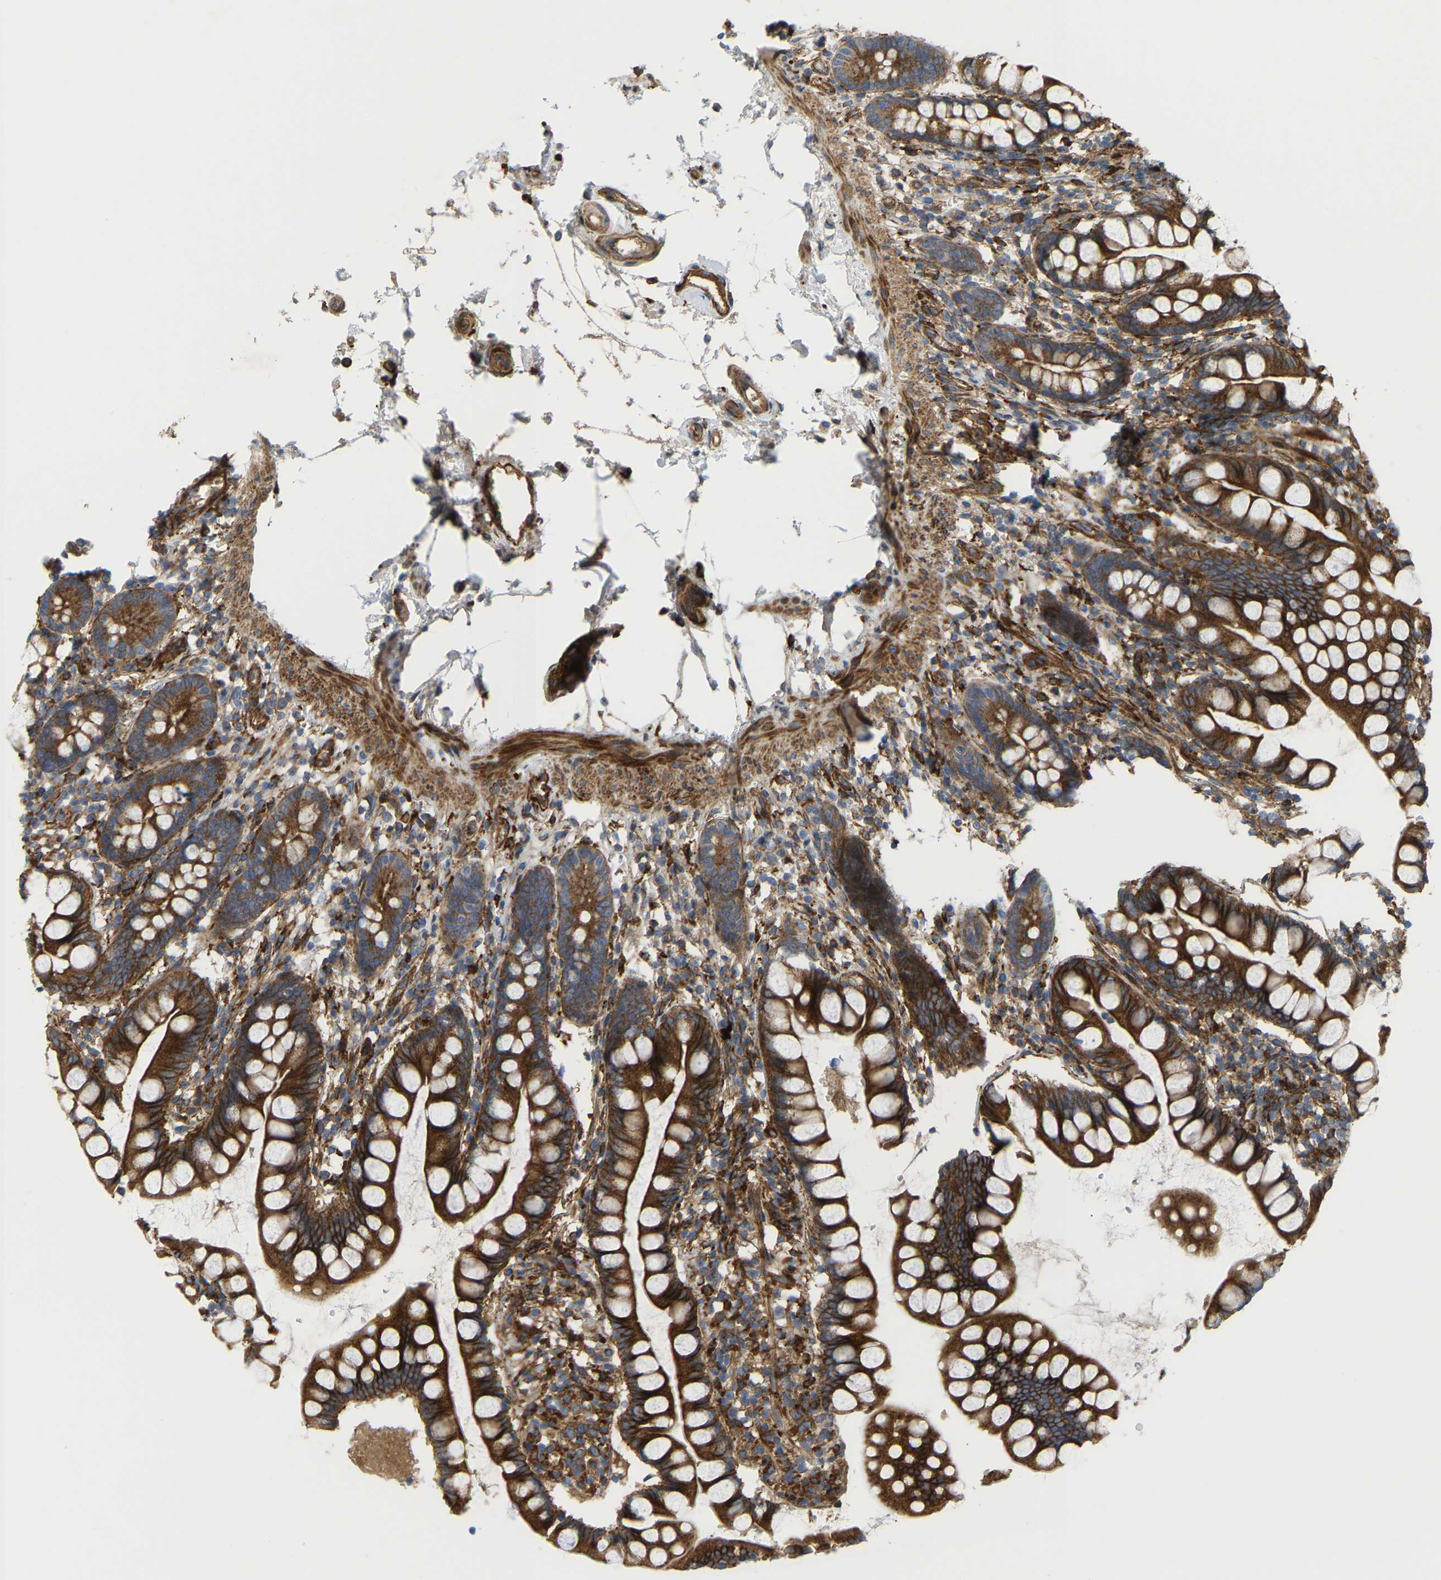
{"staining": {"intensity": "strong", "quantity": ">75%", "location": "cytoplasmic/membranous"}, "tissue": "small intestine", "cell_type": "Glandular cells", "image_type": "normal", "snomed": [{"axis": "morphology", "description": "Normal tissue, NOS"}, {"axis": "topography", "description": "Small intestine"}], "caption": "The photomicrograph exhibits immunohistochemical staining of benign small intestine. There is strong cytoplasmic/membranous expression is appreciated in about >75% of glandular cells.", "gene": "PICALM", "patient": {"sex": "female", "age": 84}}